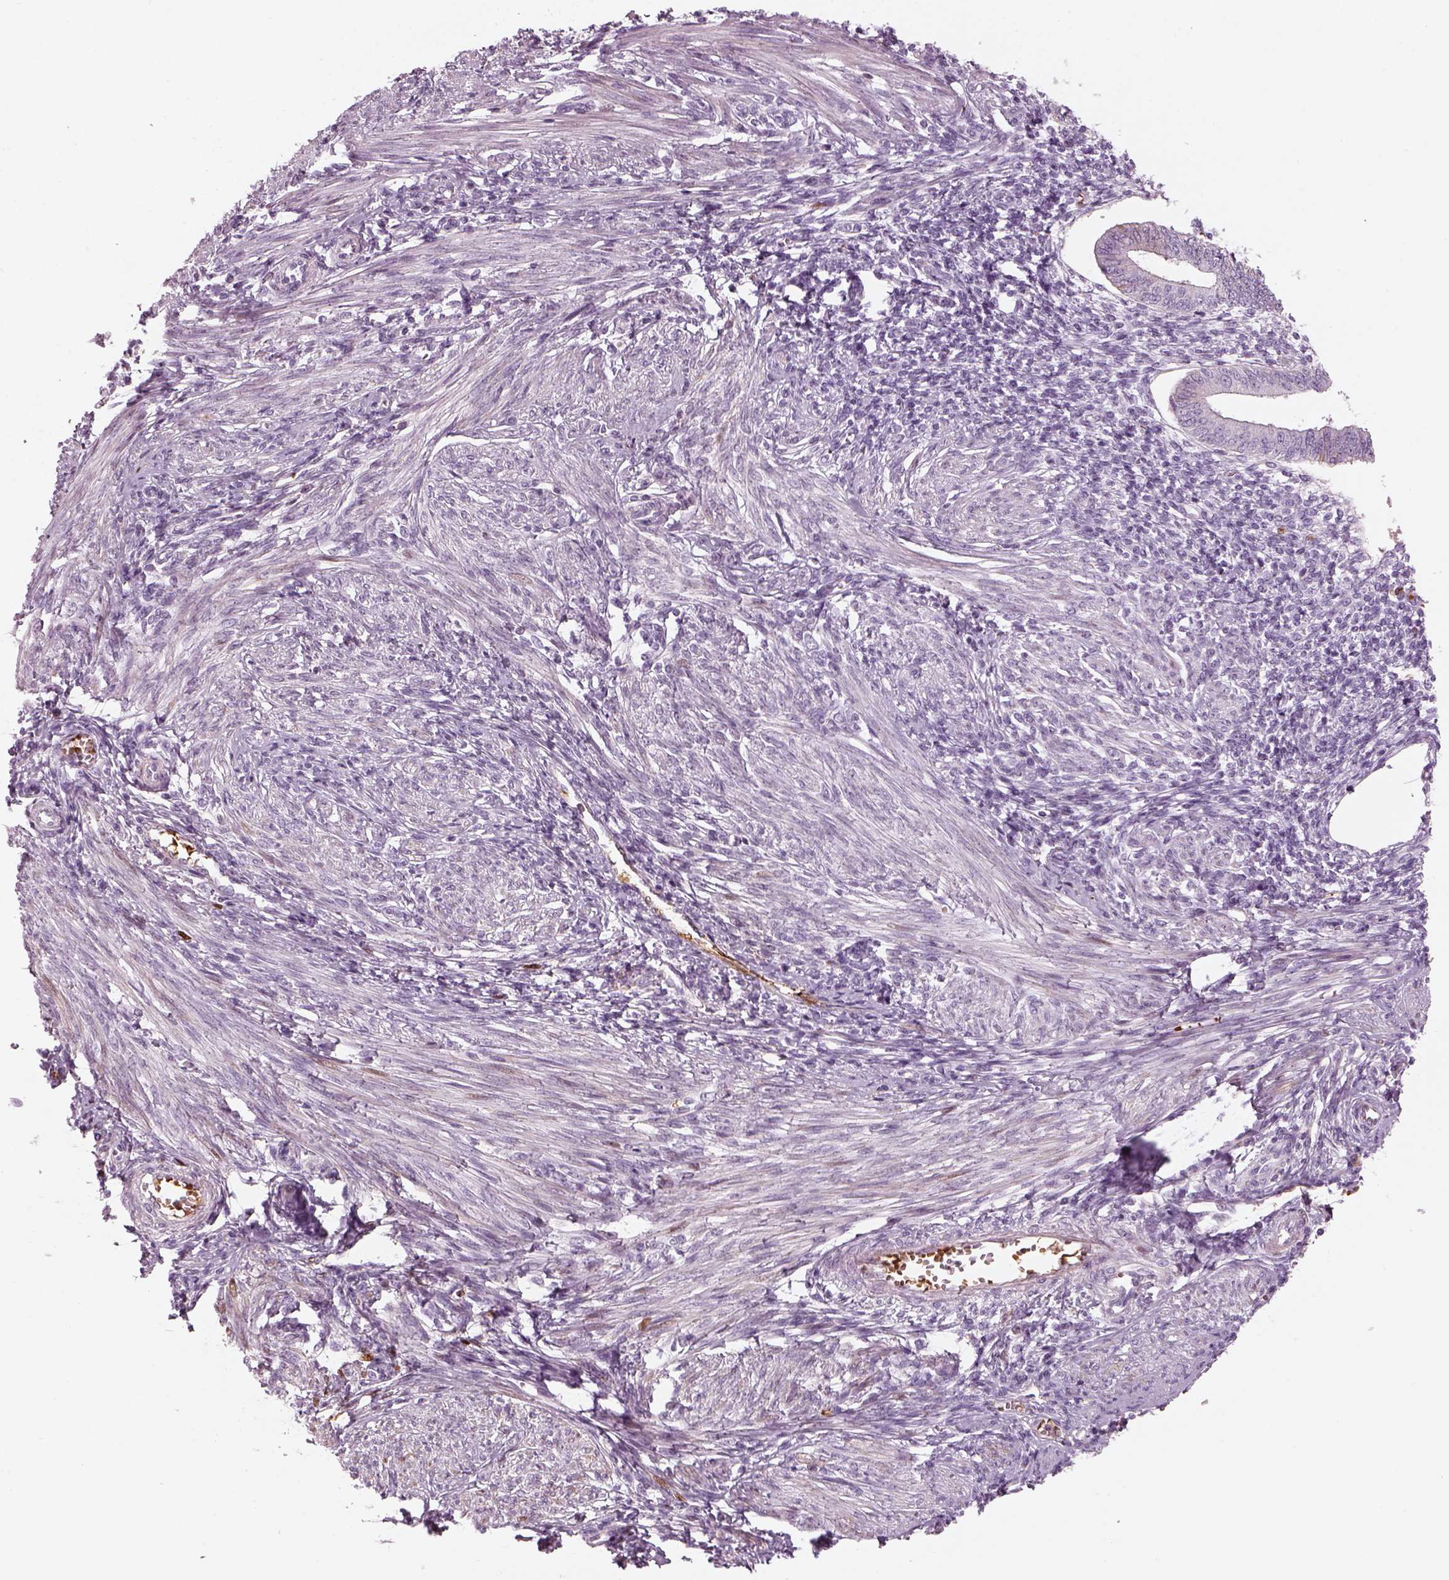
{"staining": {"intensity": "negative", "quantity": "none", "location": "none"}, "tissue": "endometrium", "cell_type": "Cells in endometrial stroma", "image_type": "normal", "snomed": [{"axis": "morphology", "description": "Normal tissue, NOS"}, {"axis": "topography", "description": "Endometrium"}], "caption": "High magnification brightfield microscopy of normal endometrium stained with DAB (brown) and counterstained with hematoxylin (blue): cells in endometrial stroma show no significant expression. (DAB (3,3'-diaminobenzidine) immunohistochemistry (IHC) with hematoxylin counter stain).", "gene": "PABPC1L2A", "patient": {"sex": "female", "age": 42}}